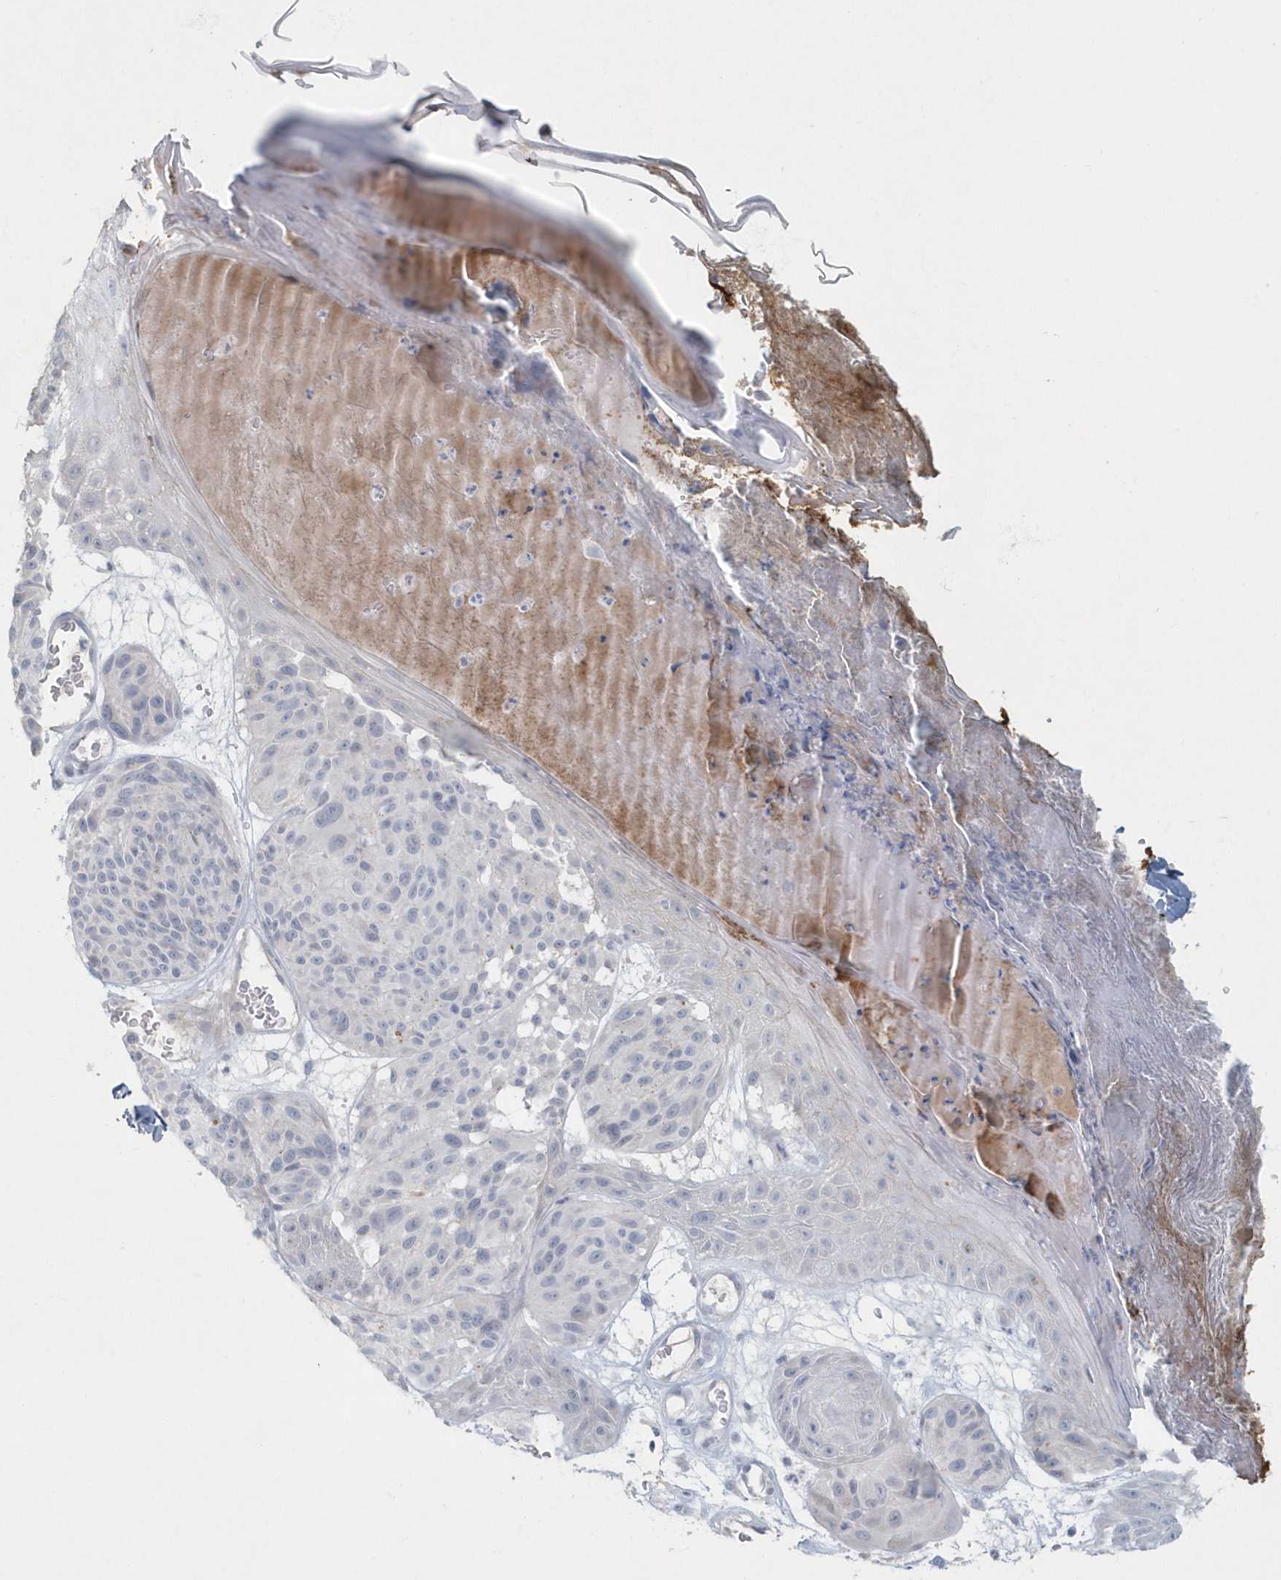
{"staining": {"intensity": "negative", "quantity": "none", "location": "none"}, "tissue": "melanoma", "cell_type": "Tumor cells", "image_type": "cancer", "snomed": [{"axis": "morphology", "description": "Malignant melanoma, NOS"}, {"axis": "topography", "description": "Skin"}], "caption": "An image of malignant melanoma stained for a protein displays no brown staining in tumor cells. (Stains: DAB (3,3'-diaminobenzidine) IHC with hematoxylin counter stain, Microscopy: brightfield microscopy at high magnification).", "gene": "MYOT", "patient": {"sex": "male", "age": 83}}